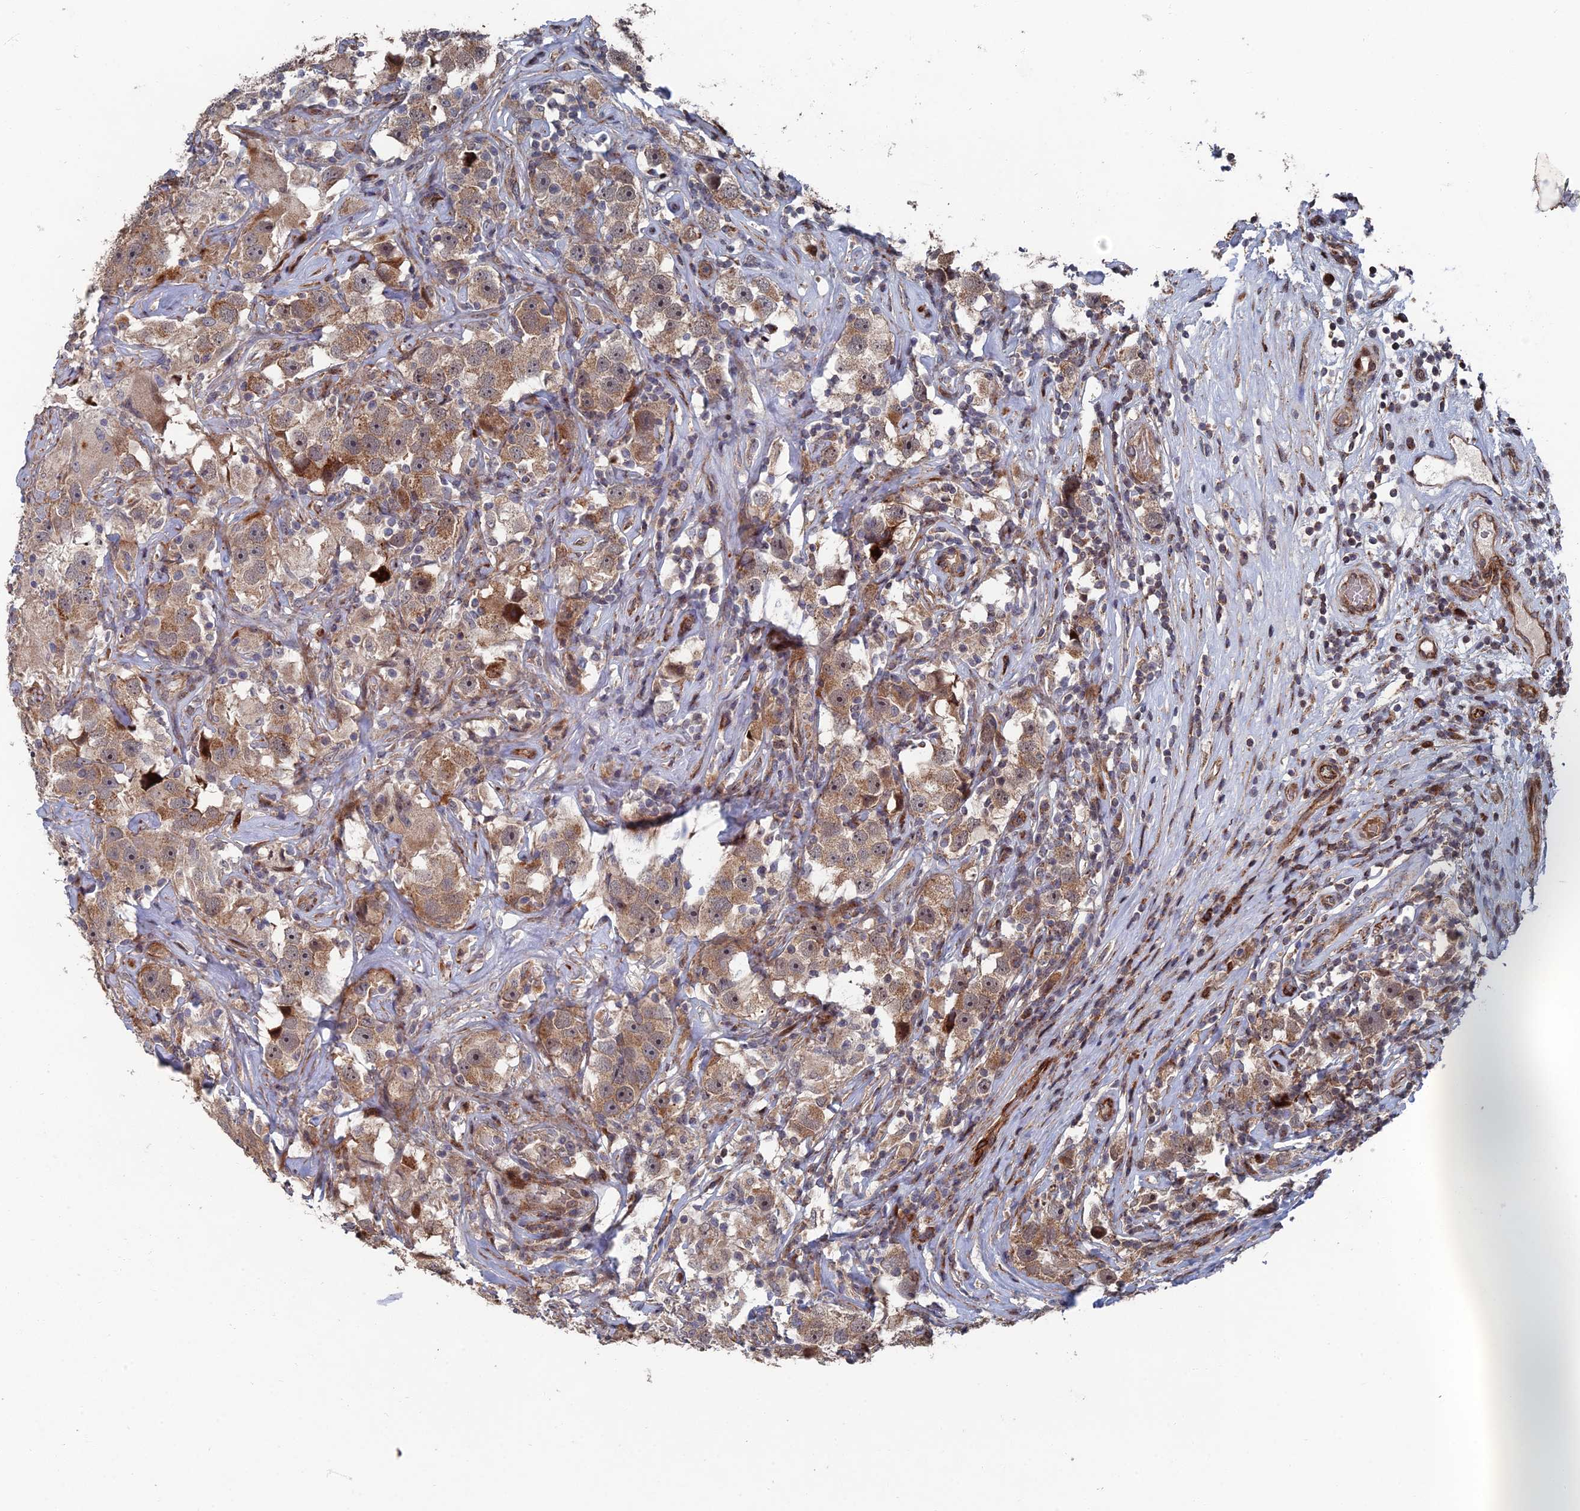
{"staining": {"intensity": "moderate", "quantity": ">75%", "location": "cytoplasmic/membranous"}, "tissue": "testis cancer", "cell_type": "Tumor cells", "image_type": "cancer", "snomed": [{"axis": "morphology", "description": "Seminoma, NOS"}, {"axis": "topography", "description": "Testis"}], "caption": "Testis cancer was stained to show a protein in brown. There is medium levels of moderate cytoplasmic/membranous positivity in approximately >75% of tumor cells. The protein of interest is shown in brown color, while the nuclei are stained blue.", "gene": "GTF2IRD1", "patient": {"sex": "male", "age": 49}}